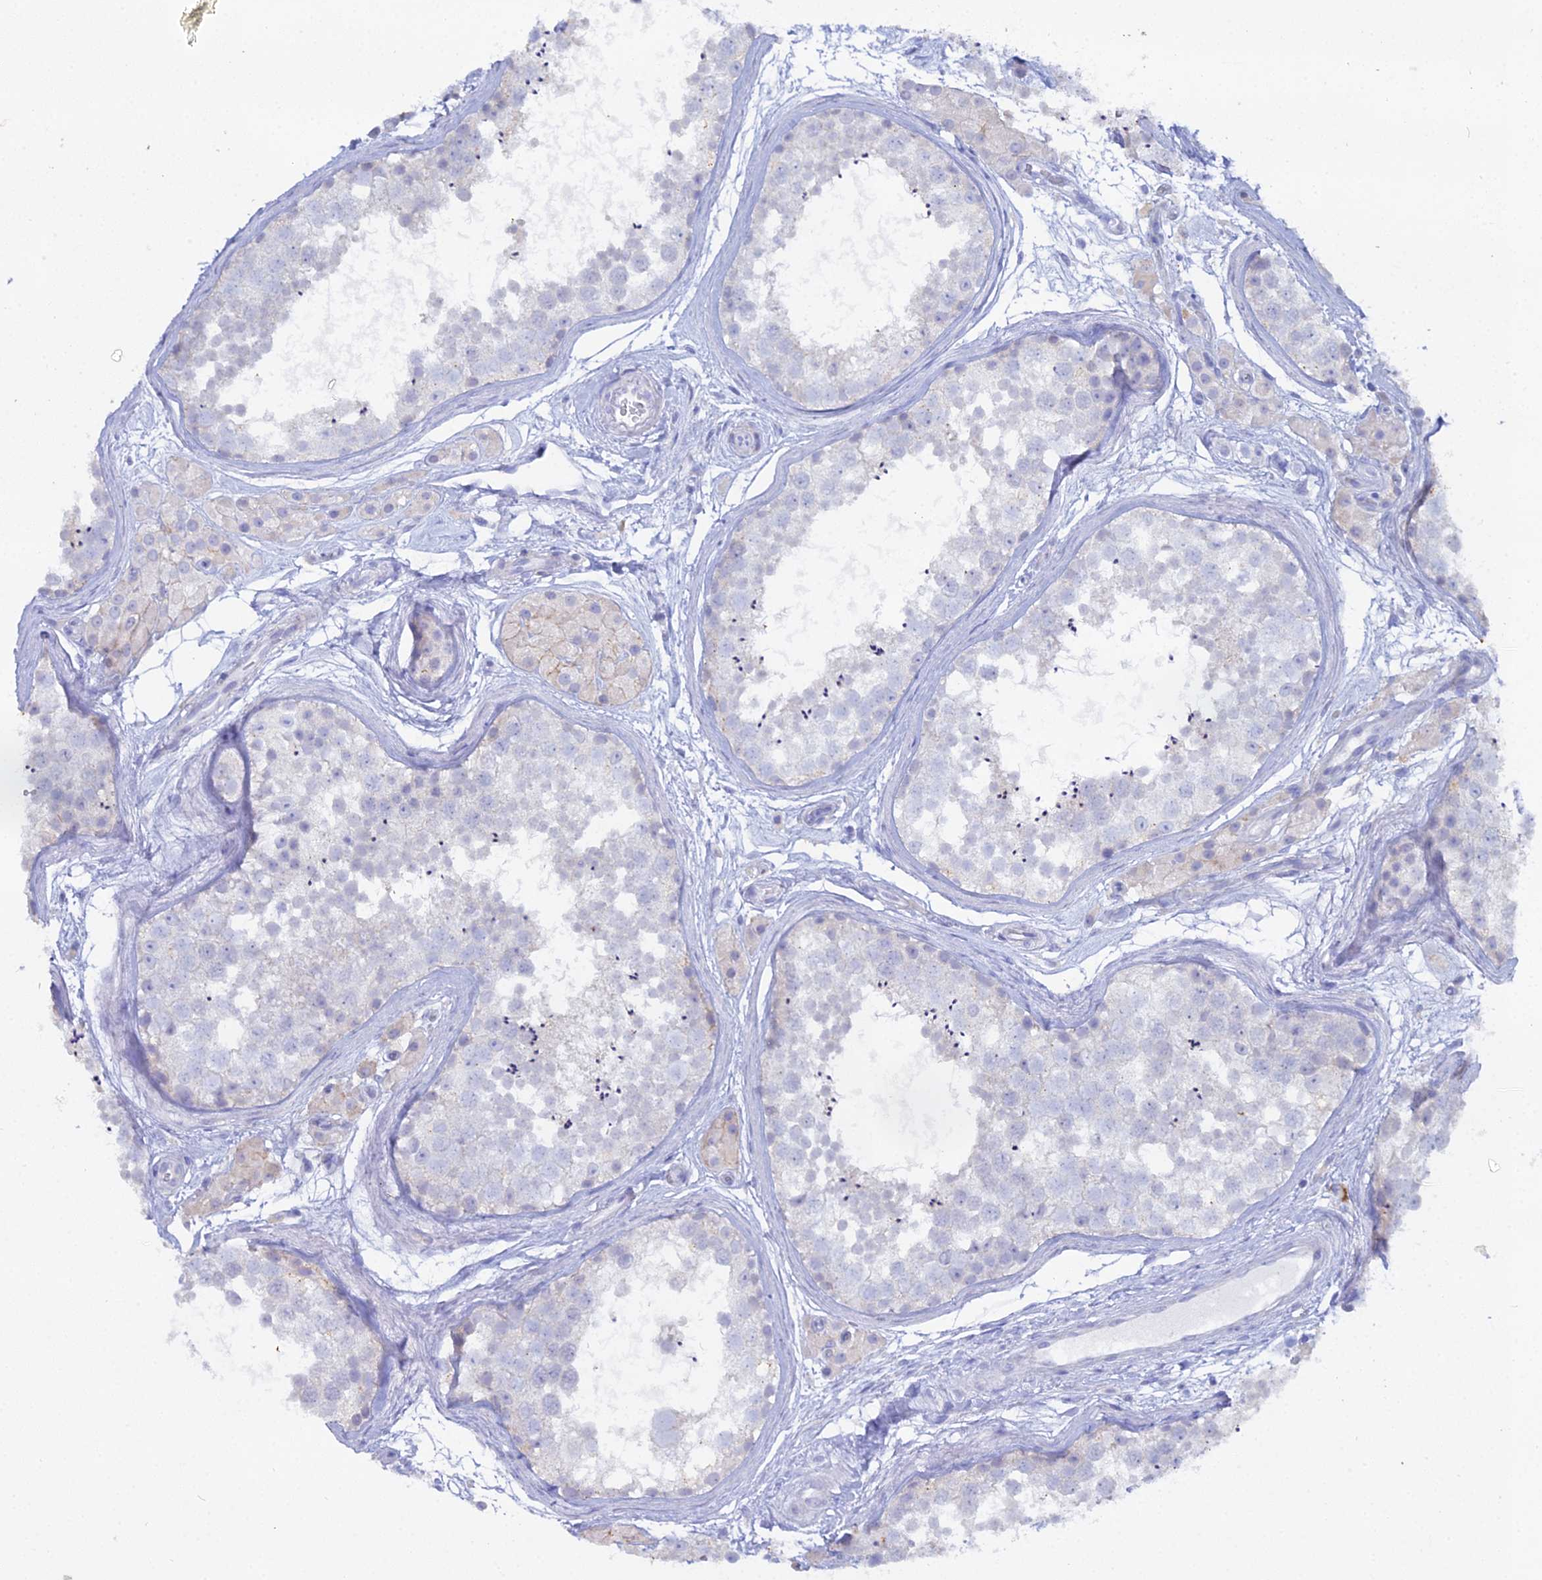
{"staining": {"intensity": "negative", "quantity": "none", "location": "none"}, "tissue": "testis", "cell_type": "Cells in seminiferous ducts", "image_type": "normal", "snomed": [{"axis": "morphology", "description": "Normal tissue, NOS"}, {"axis": "topography", "description": "Testis"}], "caption": "High power microscopy histopathology image of an immunohistochemistry image of unremarkable testis, revealing no significant expression in cells in seminiferous ducts. Brightfield microscopy of immunohistochemistry (IHC) stained with DAB (brown) and hematoxylin (blue), captured at high magnification.", "gene": "DHX34", "patient": {"sex": "male", "age": 56}}